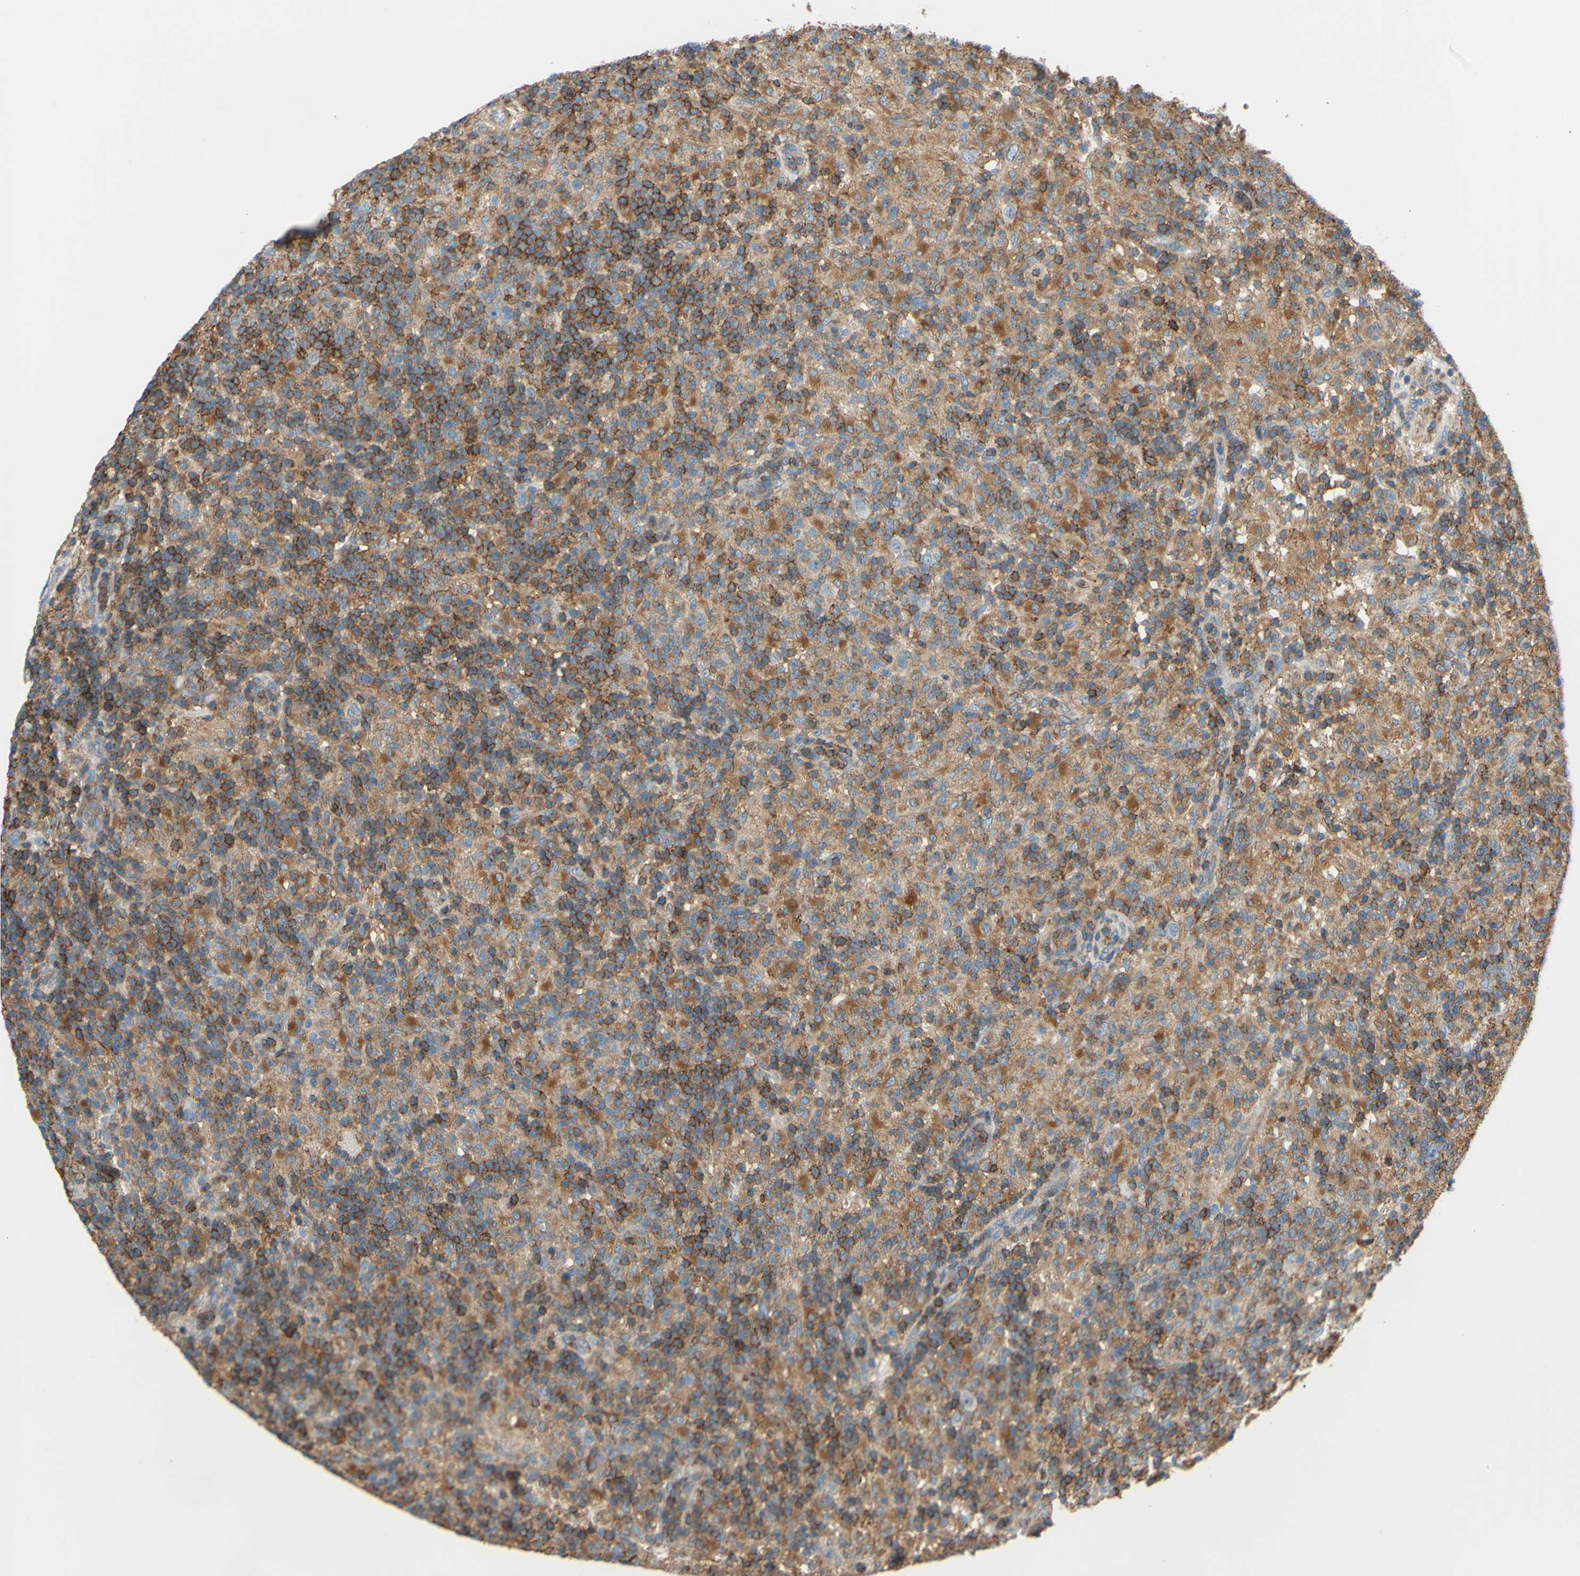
{"staining": {"intensity": "weak", "quantity": "25%-75%", "location": "cytoplasmic/membranous"}, "tissue": "lymphoma", "cell_type": "Tumor cells", "image_type": "cancer", "snomed": [{"axis": "morphology", "description": "Hodgkin's disease, NOS"}, {"axis": "topography", "description": "Lymph node"}], "caption": "A photomicrograph of lymphoma stained for a protein exhibits weak cytoplasmic/membranous brown staining in tumor cells.", "gene": "POR", "patient": {"sex": "male", "age": 70}}